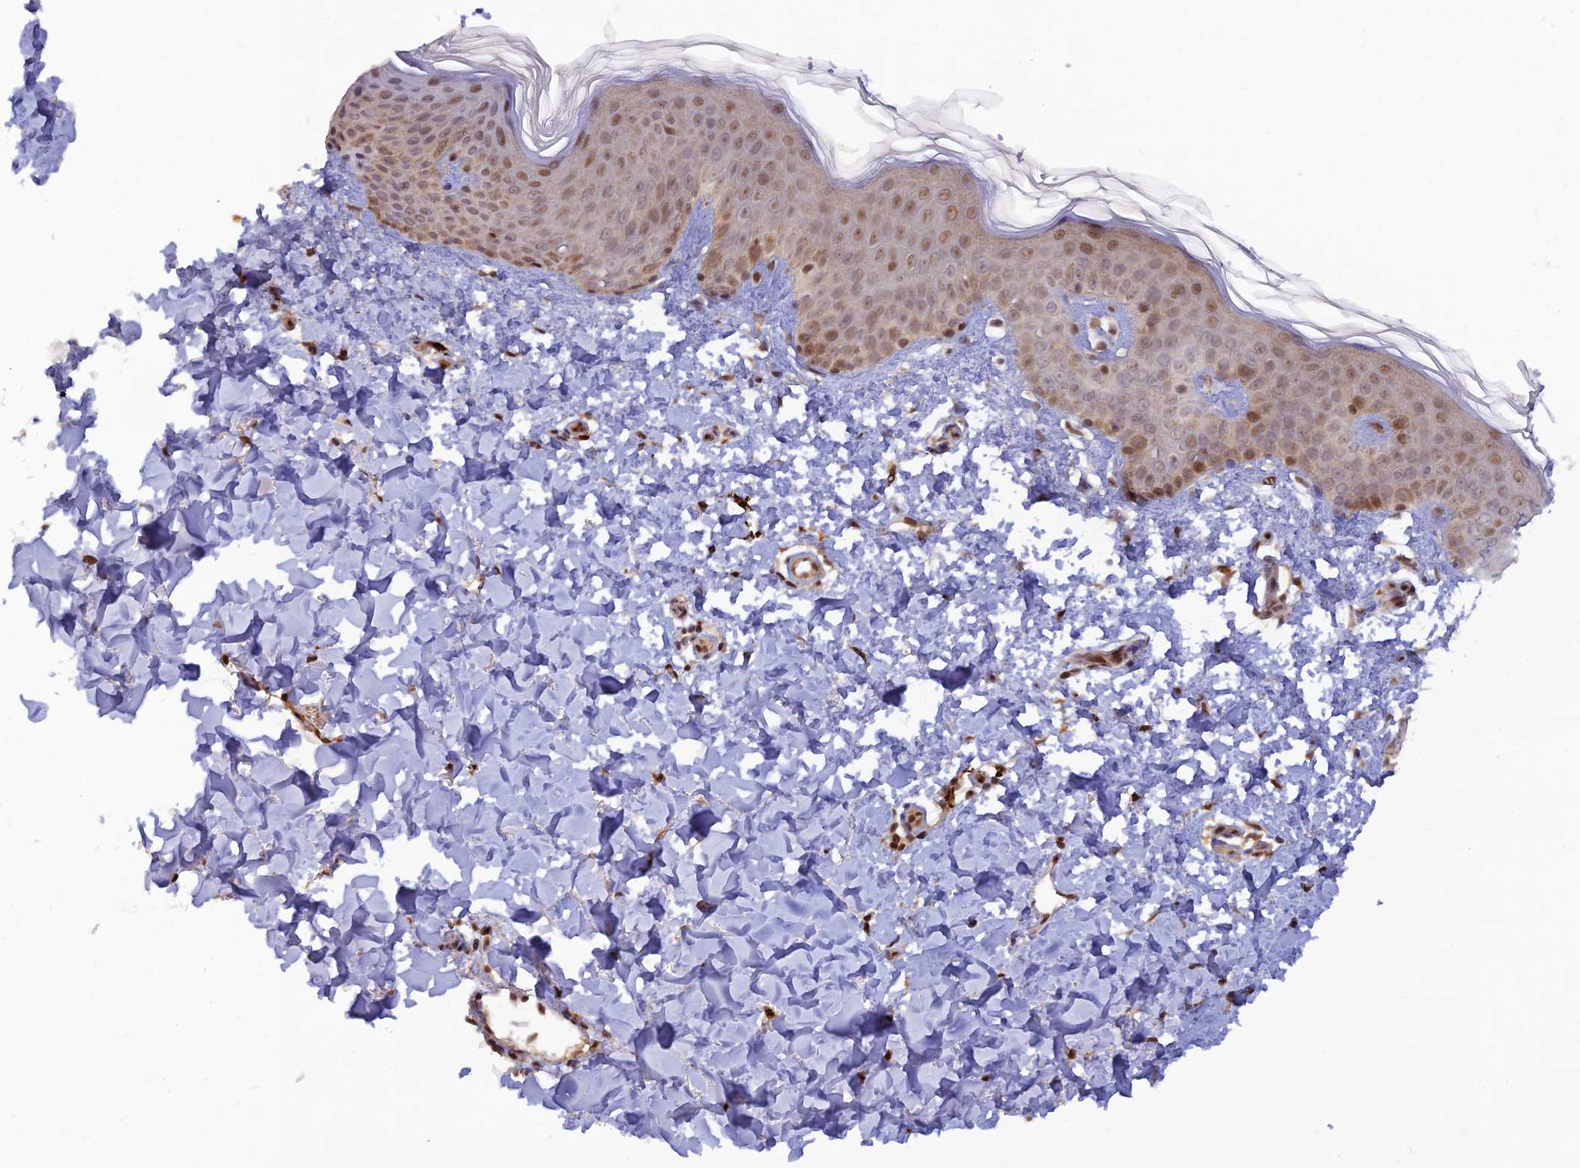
{"staining": {"intensity": "strong", "quantity": ">75%", "location": "cytoplasmic/membranous,nuclear"}, "tissue": "skin", "cell_type": "Fibroblasts", "image_type": "normal", "snomed": [{"axis": "morphology", "description": "Normal tissue, NOS"}, {"axis": "topography", "description": "Skin"}], "caption": "About >75% of fibroblasts in normal skin show strong cytoplasmic/membranous,nuclear protein expression as visualized by brown immunohistochemical staining.", "gene": "ZNF565", "patient": {"sex": "female", "age": 58}}